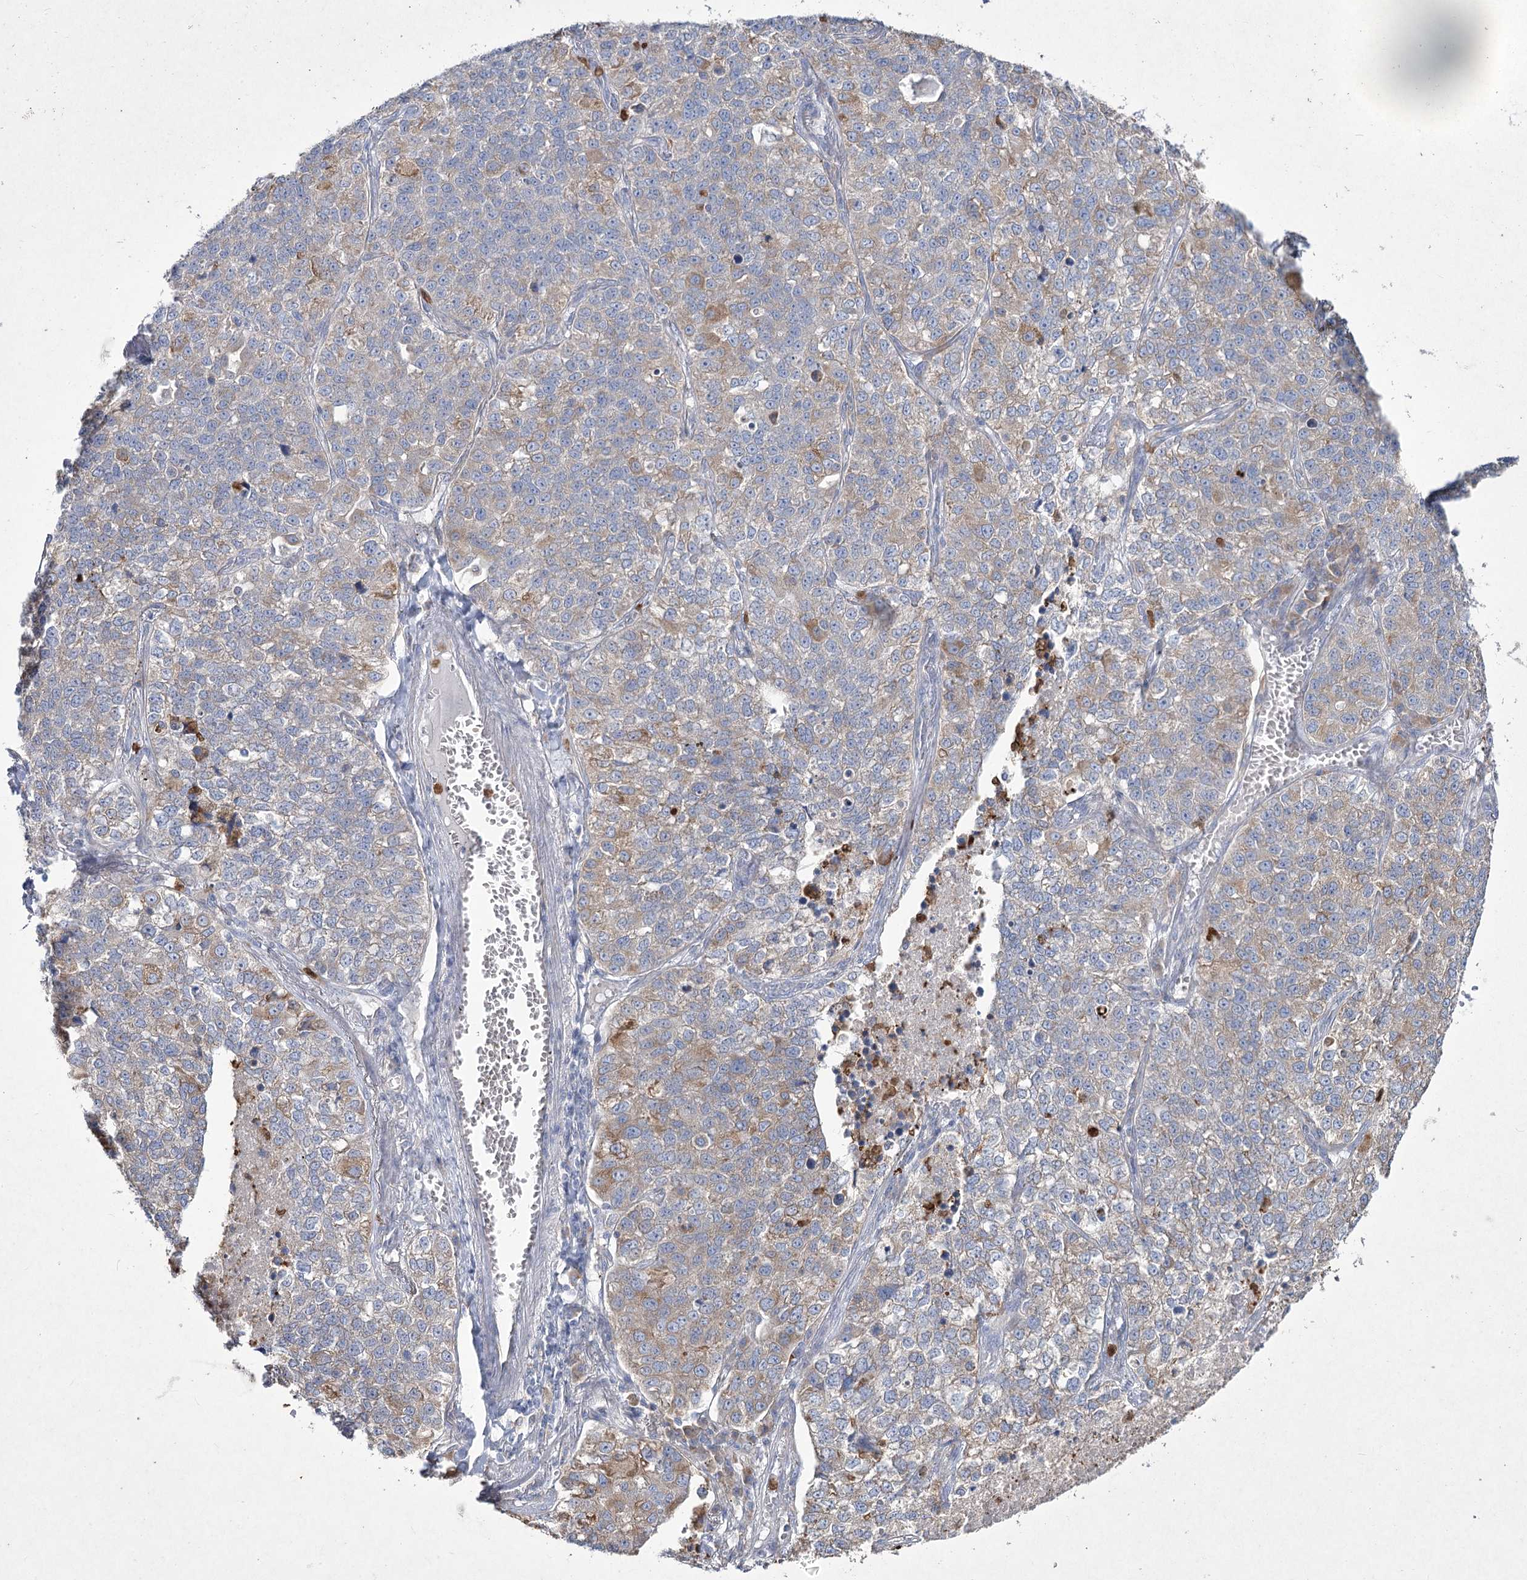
{"staining": {"intensity": "weak", "quantity": "<25%", "location": "cytoplasmic/membranous"}, "tissue": "lung cancer", "cell_type": "Tumor cells", "image_type": "cancer", "snomed": [{"axis": "morphology", "description": "Adenocarcinoma, NOS"}, {"axis": "topography", "description": "Lung"}], "caption": "An image of lung cancer (adenocarcinoma) stained for a protein demonstrates no brown staining in tumor cells.", "gene": "NIPAL4", "patient": {"sex": "male", "age": 49}}